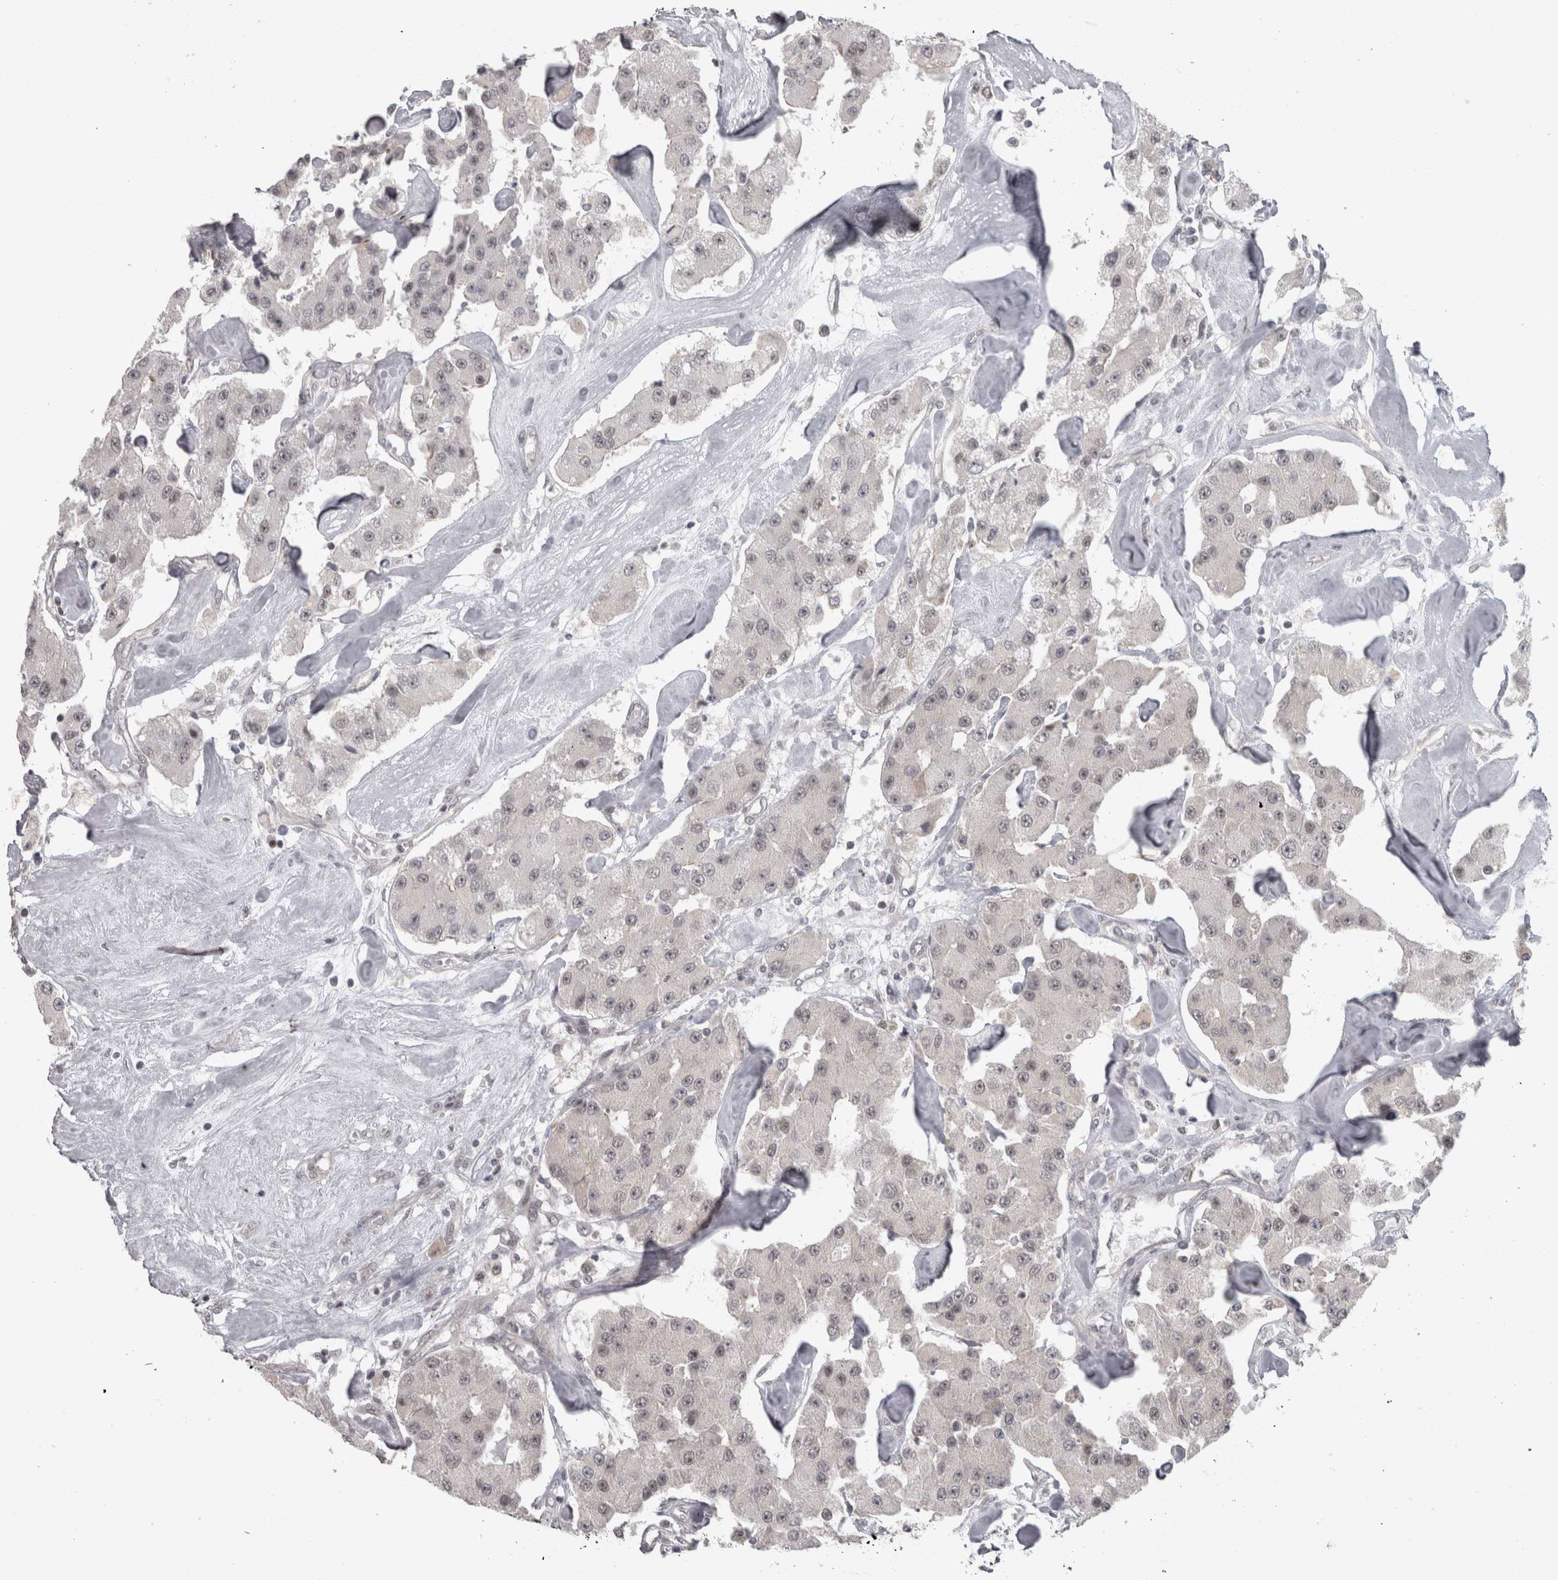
{"staining": {"intensity": "negative", "quantity": "none", "location": "none"}, "tissue": "carcinoid", "cell_type": "Tumor cells", "image_type": "cancer", "snomed": [{"axis": "morphology", "description": "Carcinoid, malignant, NOS"}, {"axis": "topography", "description": "Pancreas"}], "caption": "The image demonstrates no staining of tumor cells in malignant carcinoid. The staining was performed using DAB (3,3'-diaminobenzidine) to visualize the protein expression in brown, while the nuclei were stained in blue with hematoxylin (Magnification: 20x).", "gene": "PPP1R12B", "patient": {"sex": "male", "age": 41}}